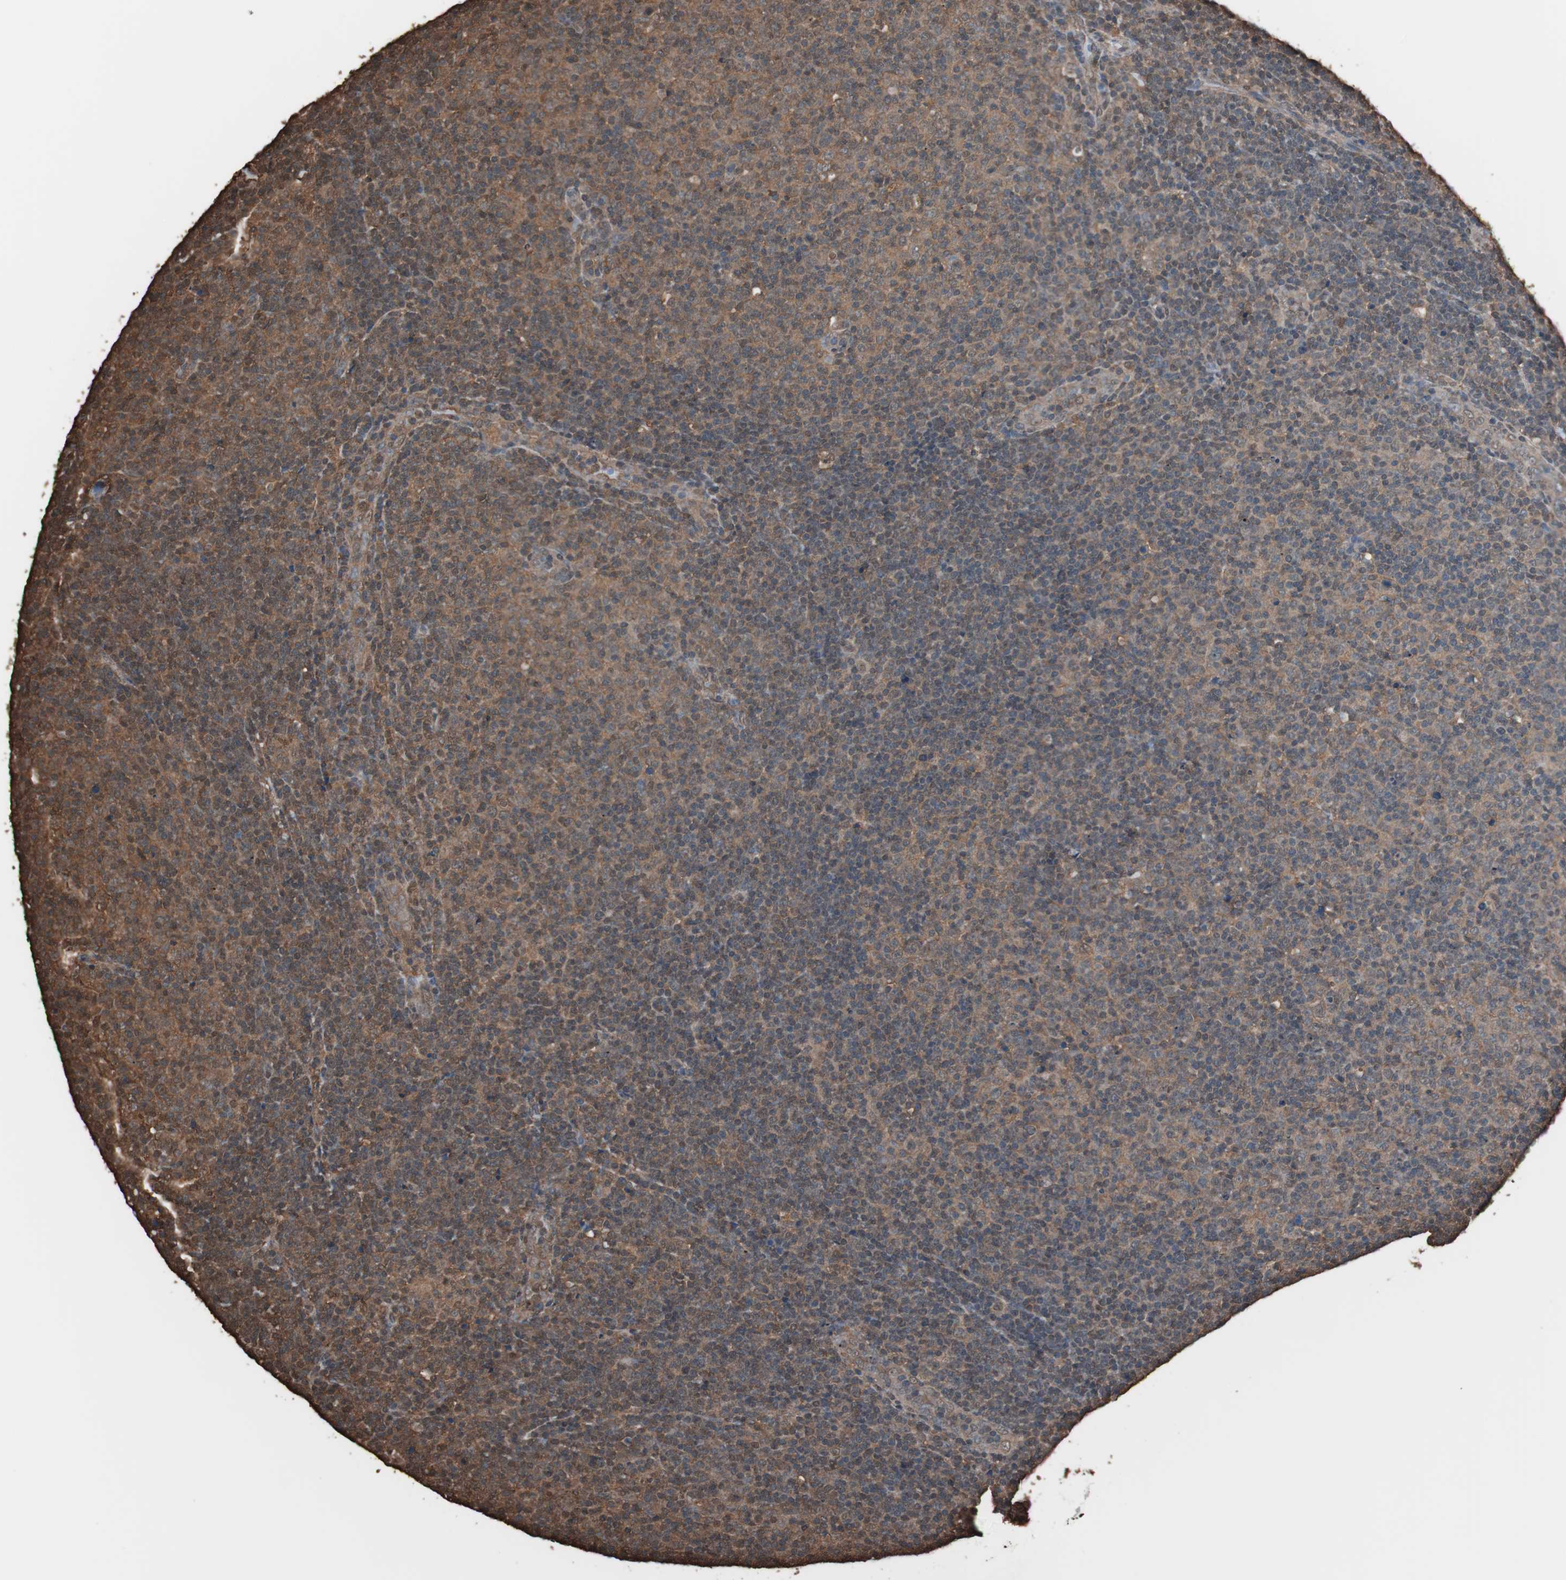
{"staining": {"intensity": "moderate", "quantity": "25%-75%", "location": "cytoplasmic/membranous"}, "tissue": "lymphoma", "cell_type": "Tumor cells", "image_type": "cancer", "snomed": [{"axis": "morphology", "description": "Malignant lymphoma, non-Hodgkin's type, Low grade"}, {"axis": "topography", "description": "Lymph node"}], "caption": "Immunohistochemical staining of human low-grade malignant lymphoma, non-Hodgkin's type demonstrates medium levels of moderate cytoplasmic/membranous protein staining in approximately 25%-75% of tumor cells.", "gene": "CALM2", "patient": {"sex": "male", "age": 70}}